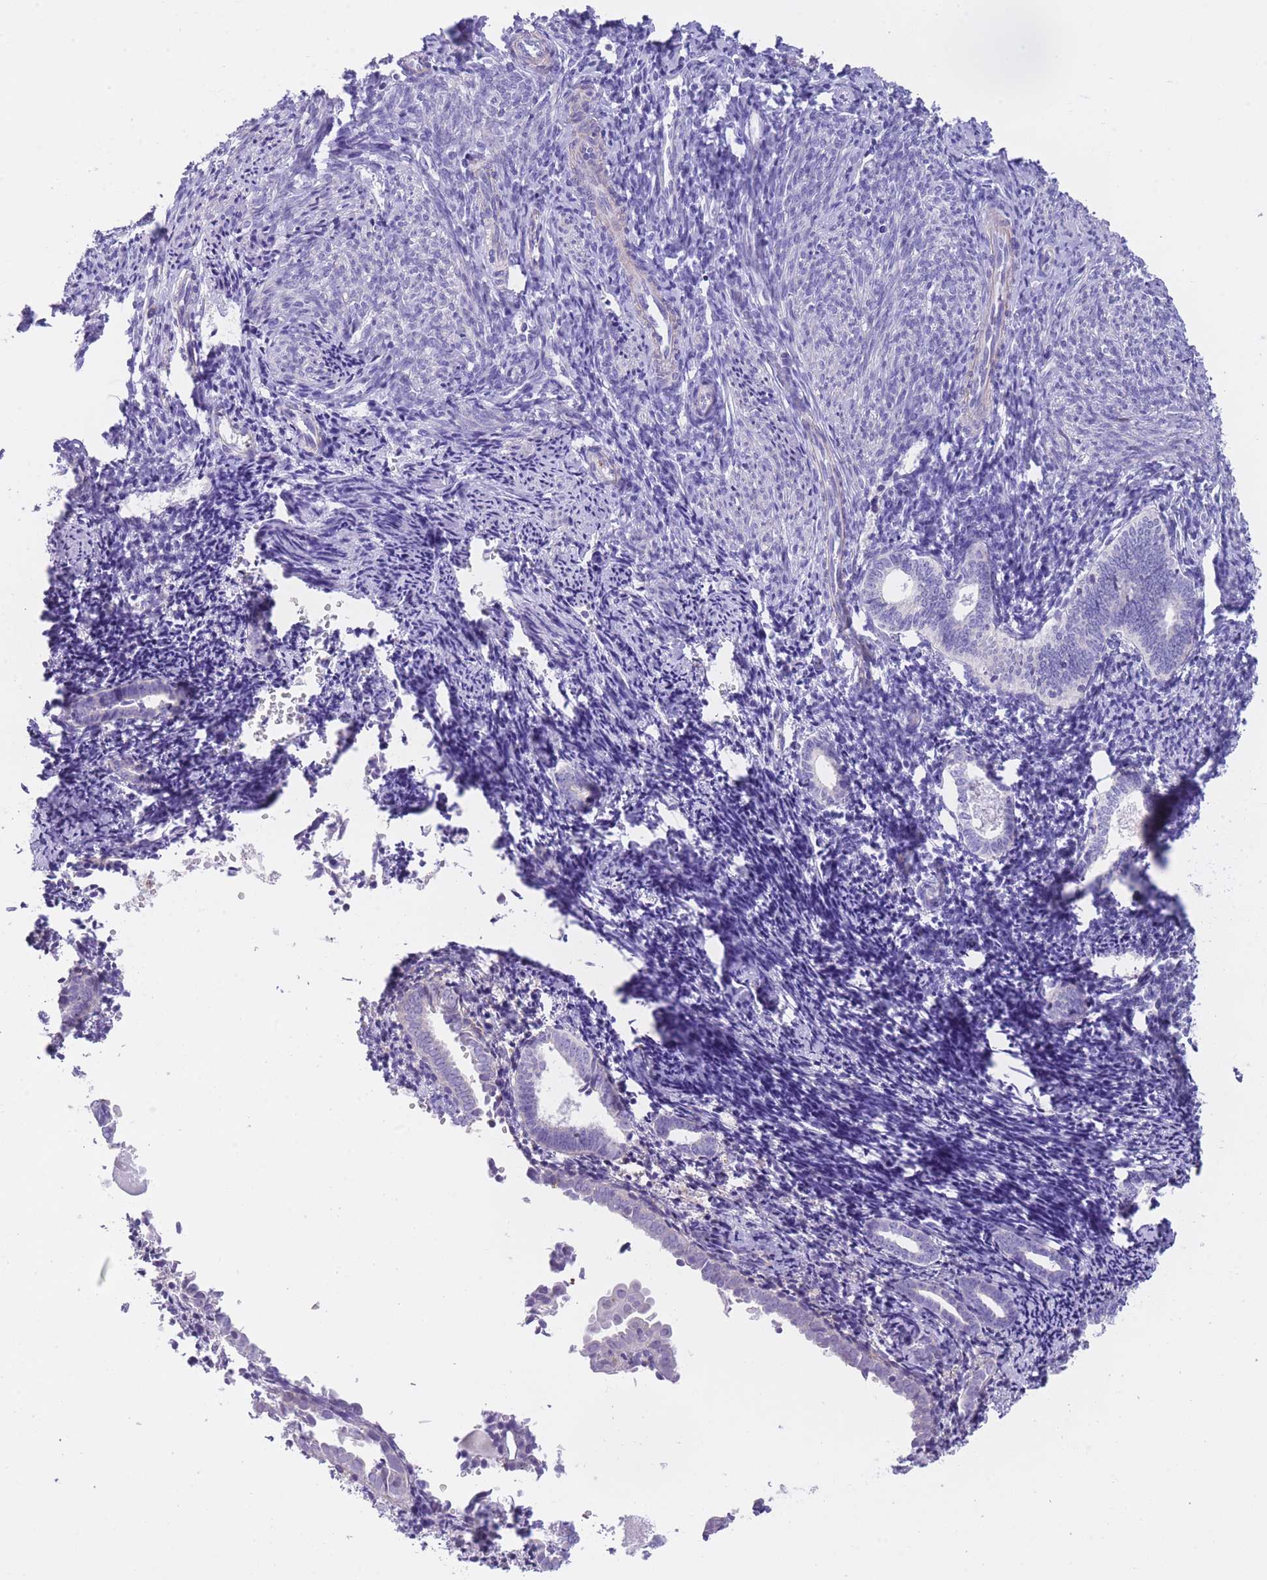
{"staining": {"intensity": "negative", "quantity": "none", "location": "none"}, "tissue": "endometrium", "cell_type": "Cells in endometrial stroma", "image_type": "normal", "snomed": [{"axis": "morphology", "description": "Normal tissue, NOS"}, {"axis": "topography", "description": "Endometrium"}], "caption": "Immunohistochemistry (IHC) histopathology image of benign endometrium: human endometrium stained with DAB (3,3'-diaminobenzidine) demonstrates no significant protein expression in cells in endometrial stroma.", "gene": "ENSG00000289258", "patient": {"sex": "female", "age": 54}}